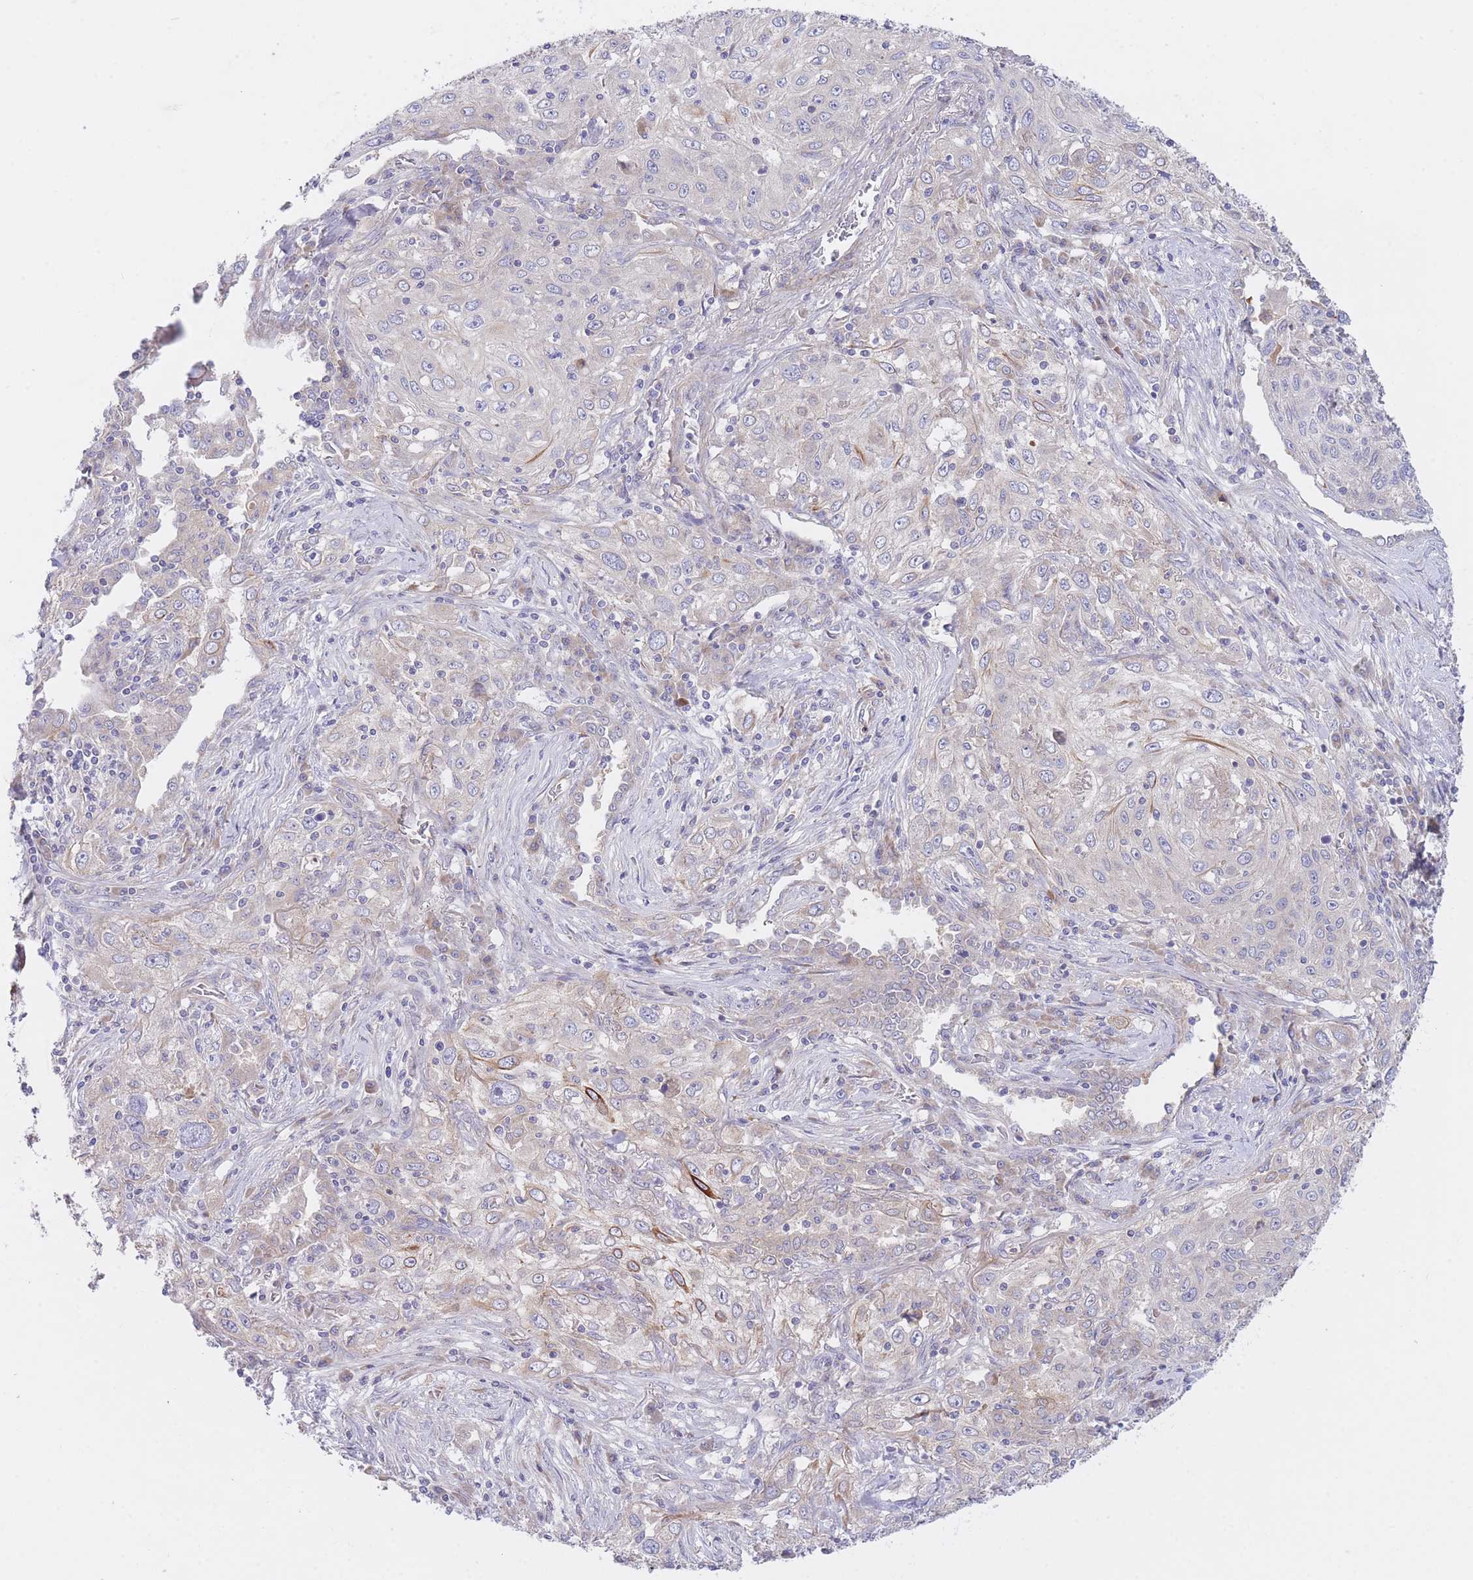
{"staining": {"intensity": "negative", "quantity": "none", "location": "none"}, "tissue": "lung cancer", "cell_type": "Tumor cells", "image_type": "cancer", "snomed": [{"axis": "morphology", "description": "Squamous cell carcinoma, NOS"}, {"axis": "topography", "description": "Lung"}], "caption": "Immunohistochemical staining of human lung cancer exhibits no significant staining in tumor cells. (DAB (3,3'-diaminobenzidine) immunohistochemistry with hematoxylin counter stain).", "gene": "CHAC1", "patient": {"sex": "female", "age": 69}}